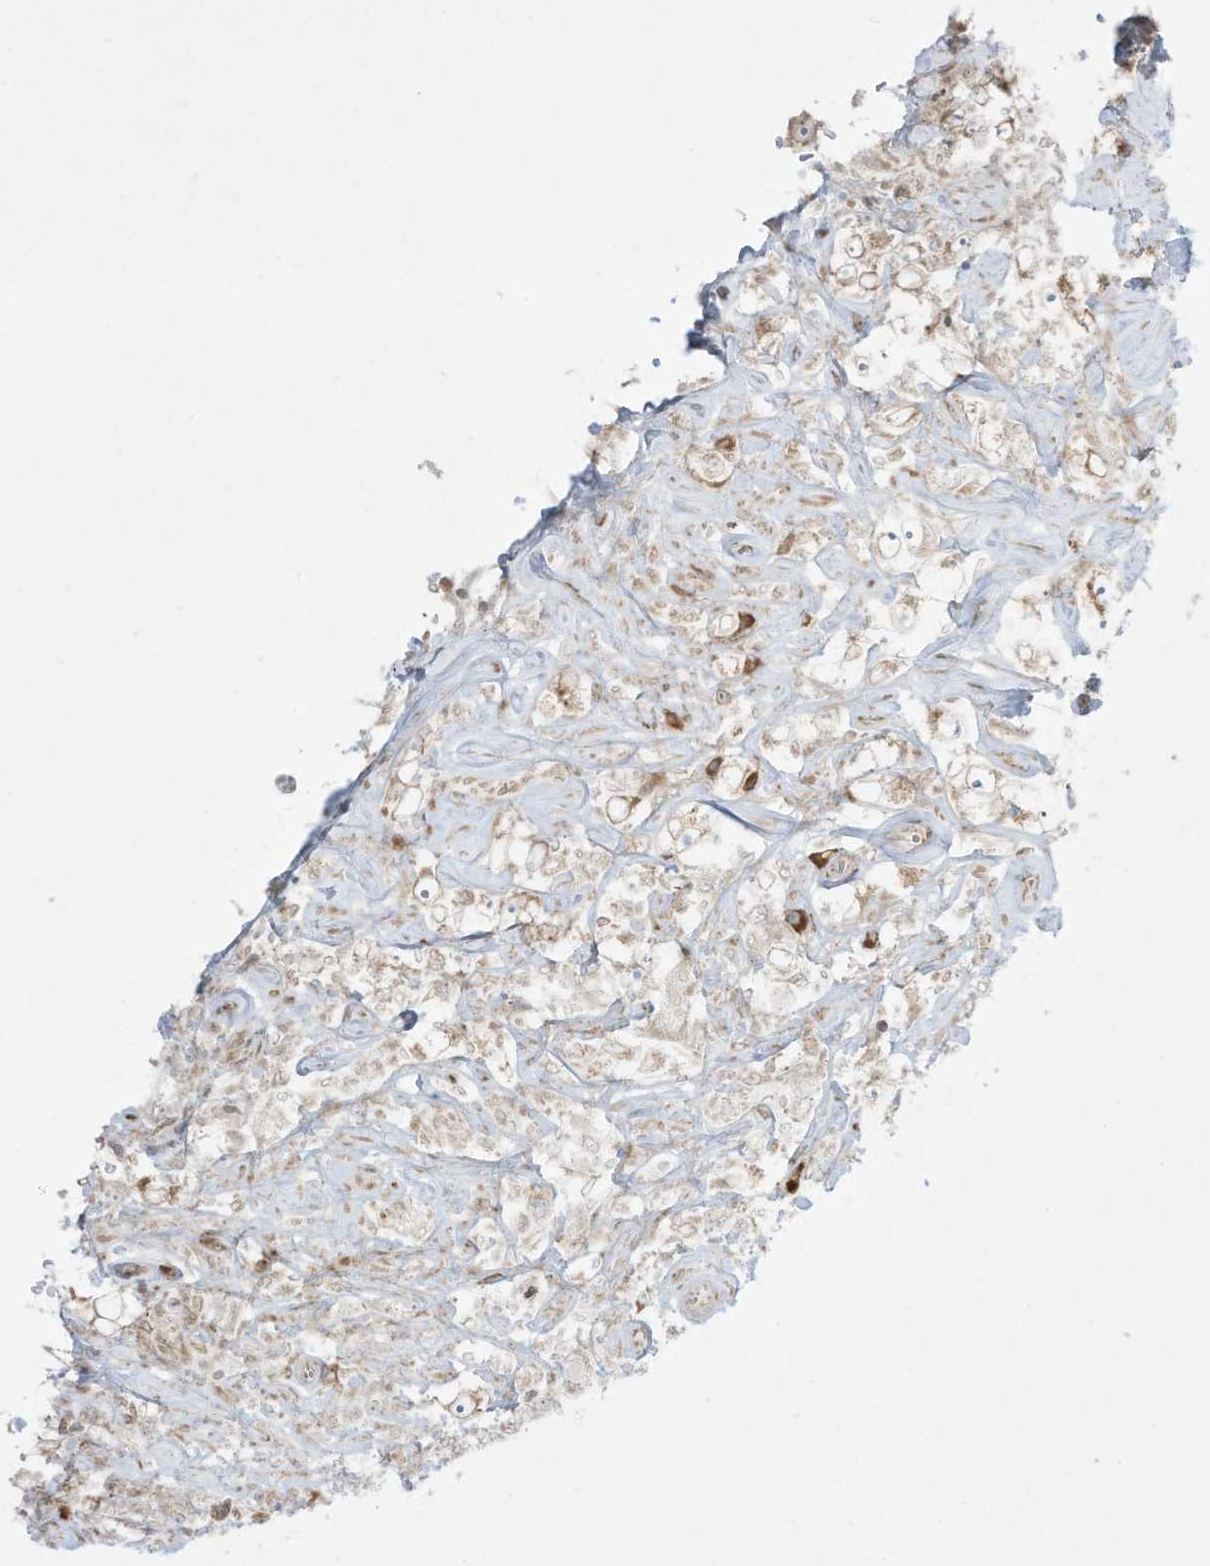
{"staining": {"intensity": "weak", "quantity": "<25%", "location": "cytoplasmic/membranous"}, "tissue": "testis cancer", "cell_type": "Tumor cells", "image_type": "cancer", "snomed": [{"axis": "morphology", "description": "Seminoma, NOS"}, {"axis": "topography", "description": "Testis"}], "caption": "Immunohistochemistry (IHC) micrograph of human testis cancer stained for a protein (brown), which reveals no positivity in tumor cells.", "gene": "PTK6", "patient": {"sex": "male", "age": 49}}